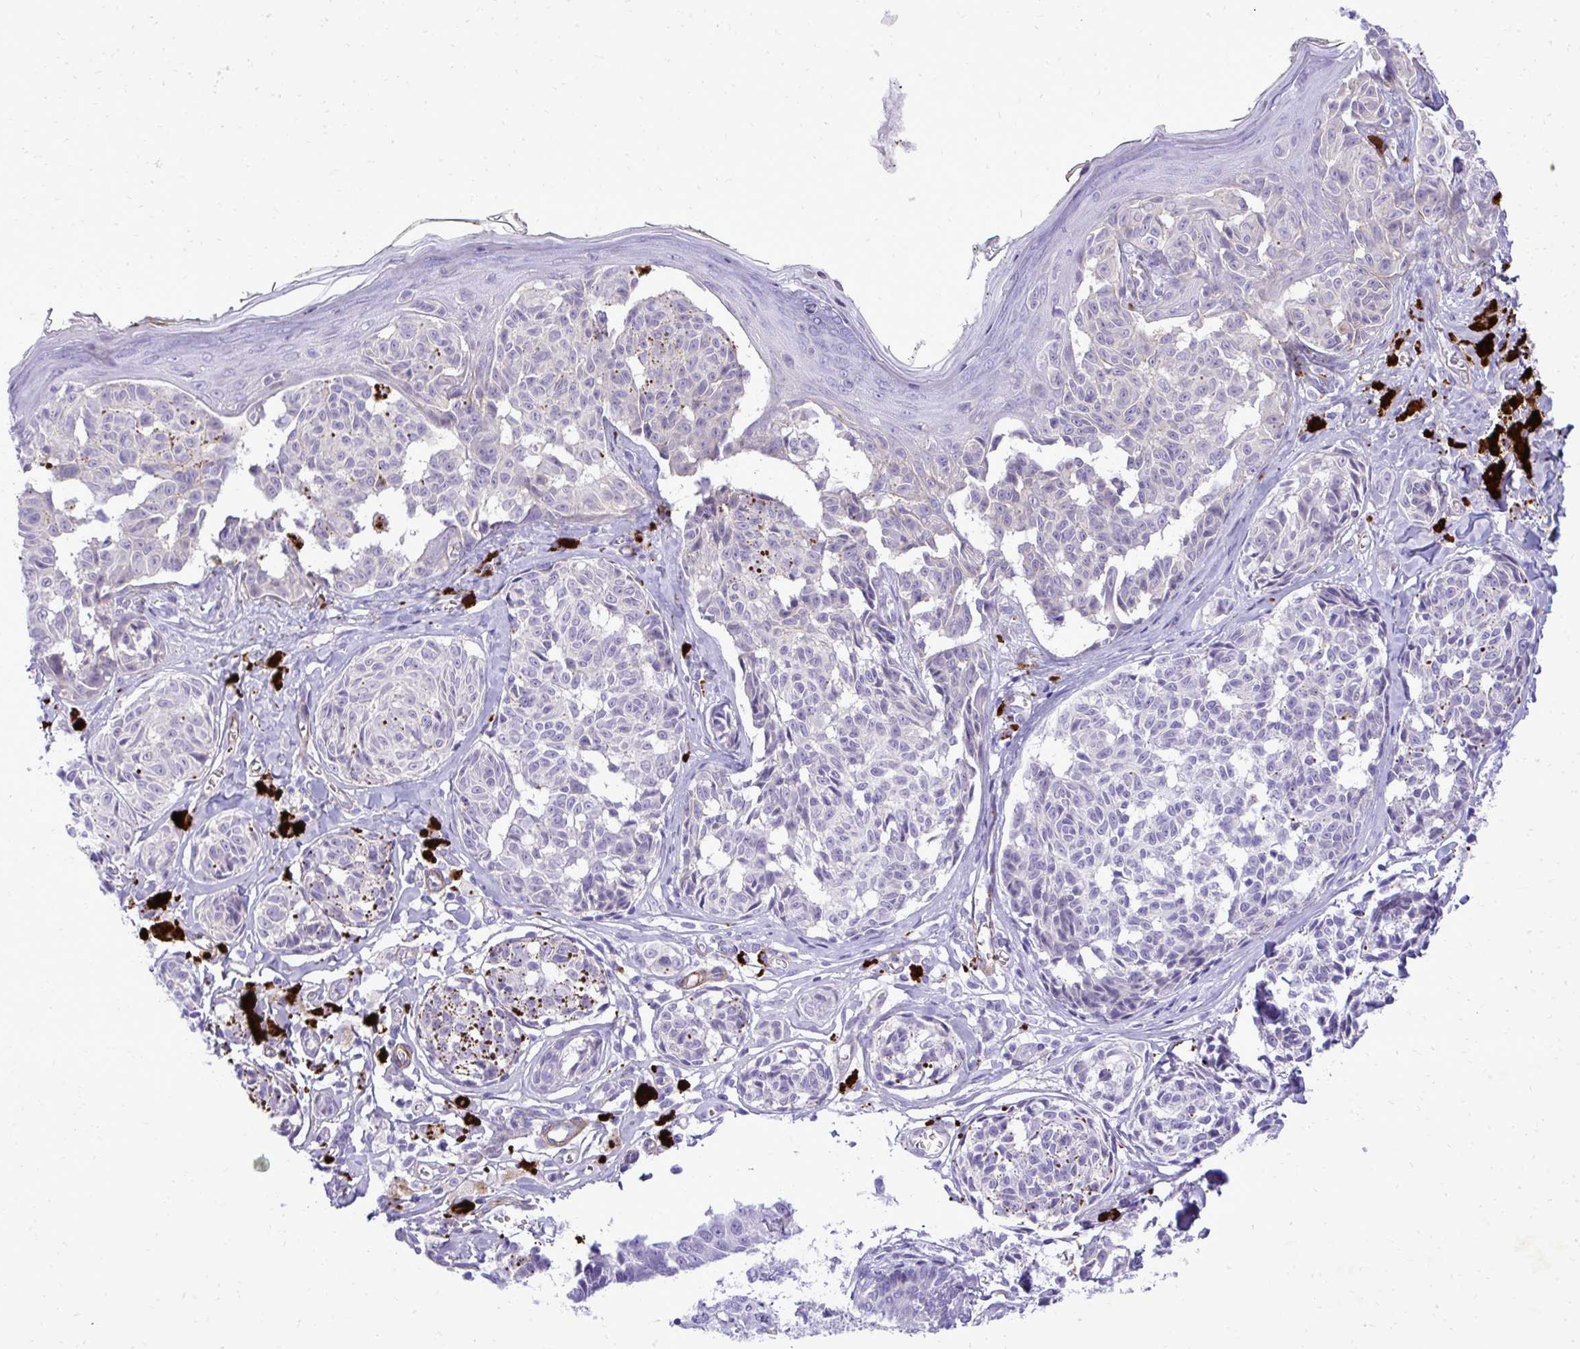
{"staining": {"intensity": "negative", "quantity": "none", "location": "none"}, "tissue": "melanoma", "cell_type": "Tumor cells", "image_type": "cancer", "snomed": [{"axis": "morphology", "description": "Malignant melanoma, NOS"}, {"axis": "topography", "description": "Skin"}], "caption": "An immunohistochemistry (IHC) photomicrograph of malignant melanoma is shown. There is no staining in tumor cells of malignant melanoma.", "gene": "PITPNM3", "patient": {"sex": "female", "age": 43}}